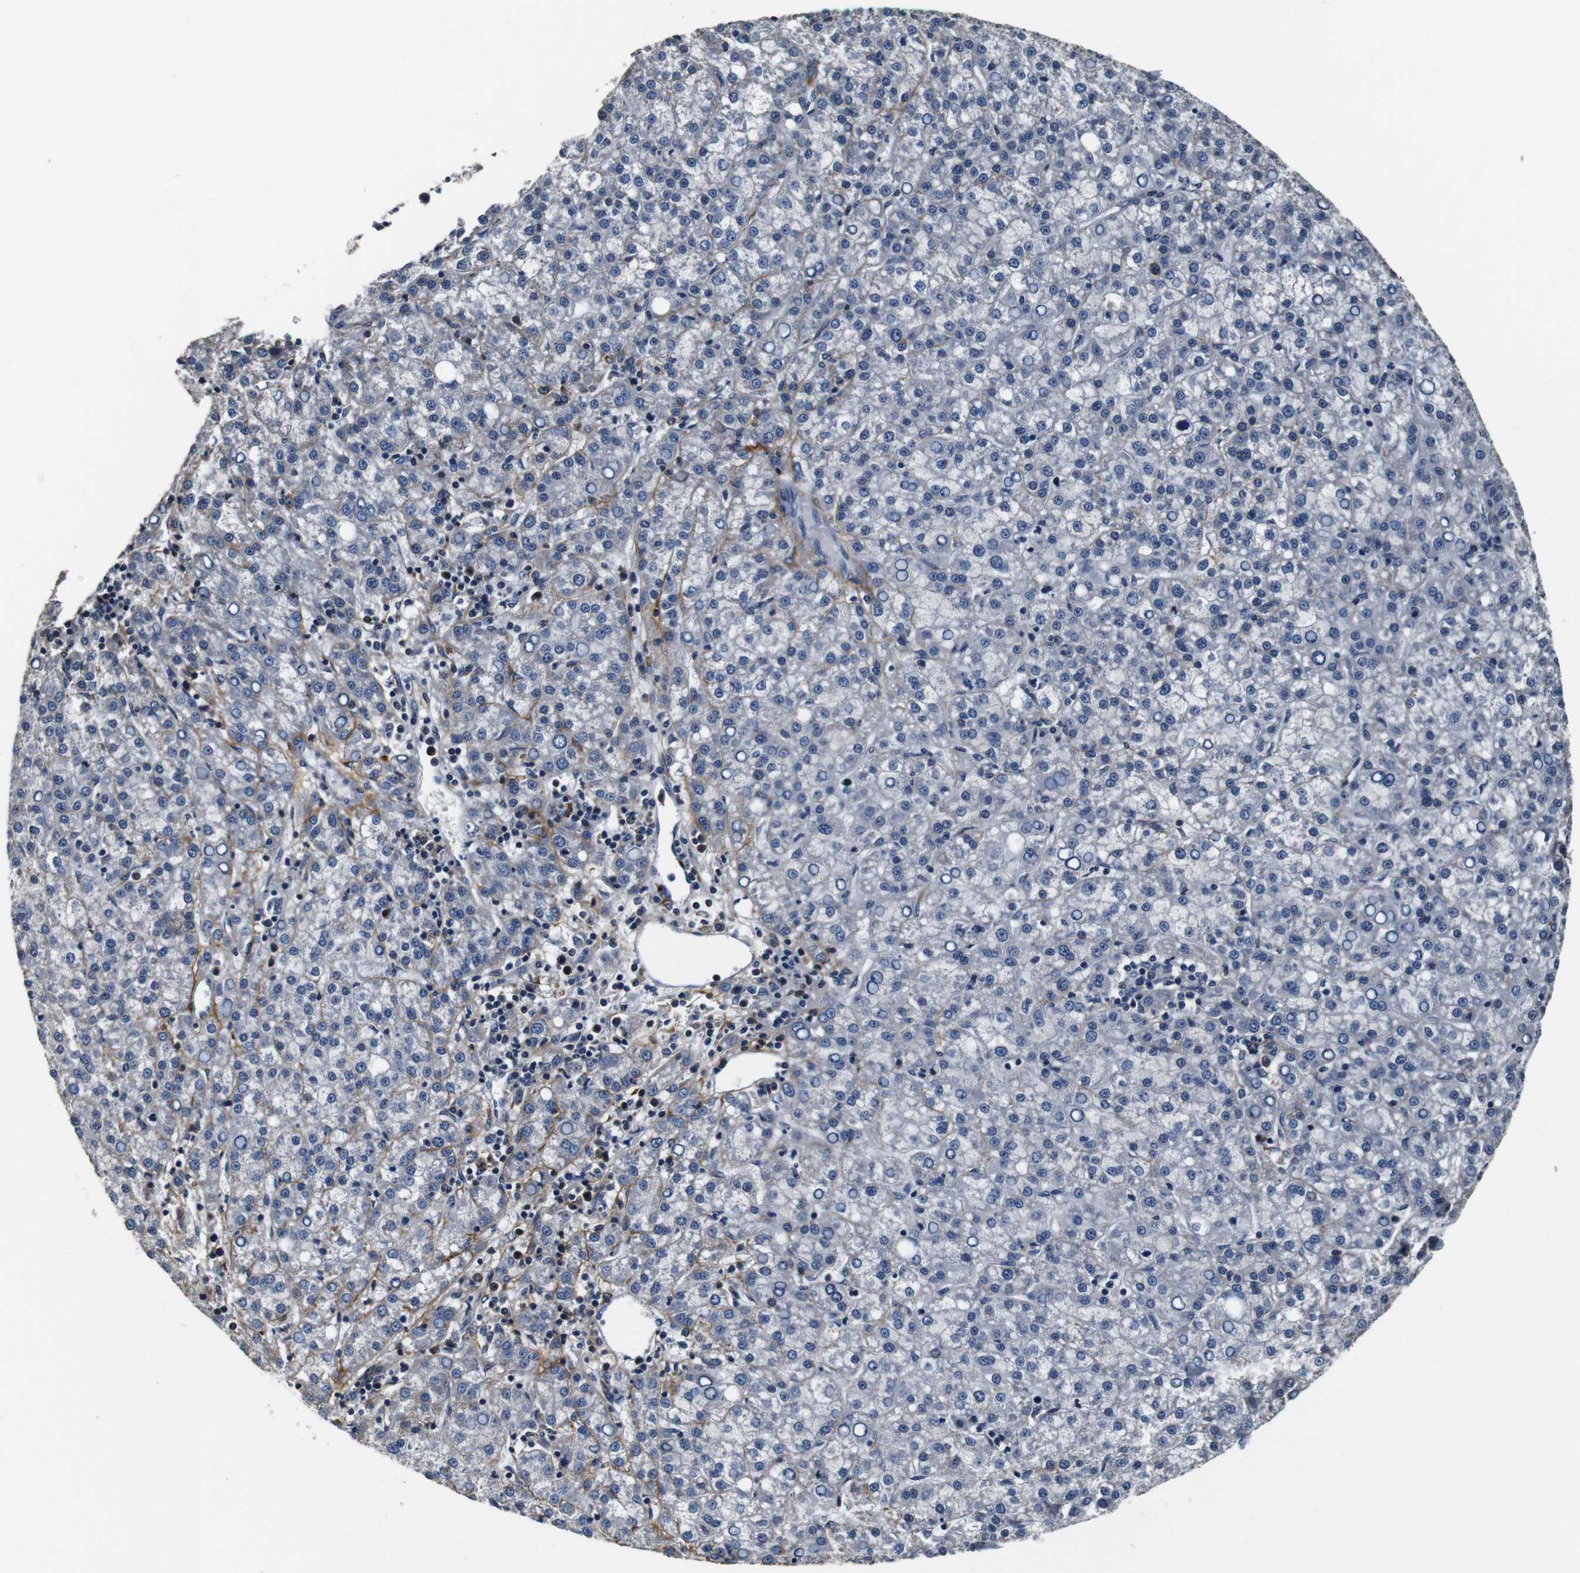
{"staining": {"intensity": "negative", "quantity": "none", "location": "none"}, "tissue": "liver cancer", "cell_type": "Tumor cells", "image_type": "cancer", "snomed": [{"axis": "morphology", "description": "Carcinoma, Hepatocellular, NOS"}, {"axis": "topography", "description": "Liver"}], "caption": "Histopathology image shows no protein expression in tumor cells of liver cancer (hepatocellular carcinoma) tissue. The staining is performed using DAB brown chromogen with nuclei counter-stained in using hematoxylin.", "gene": "COL1A1", "patient": {"sex": "female", "age": 58}}